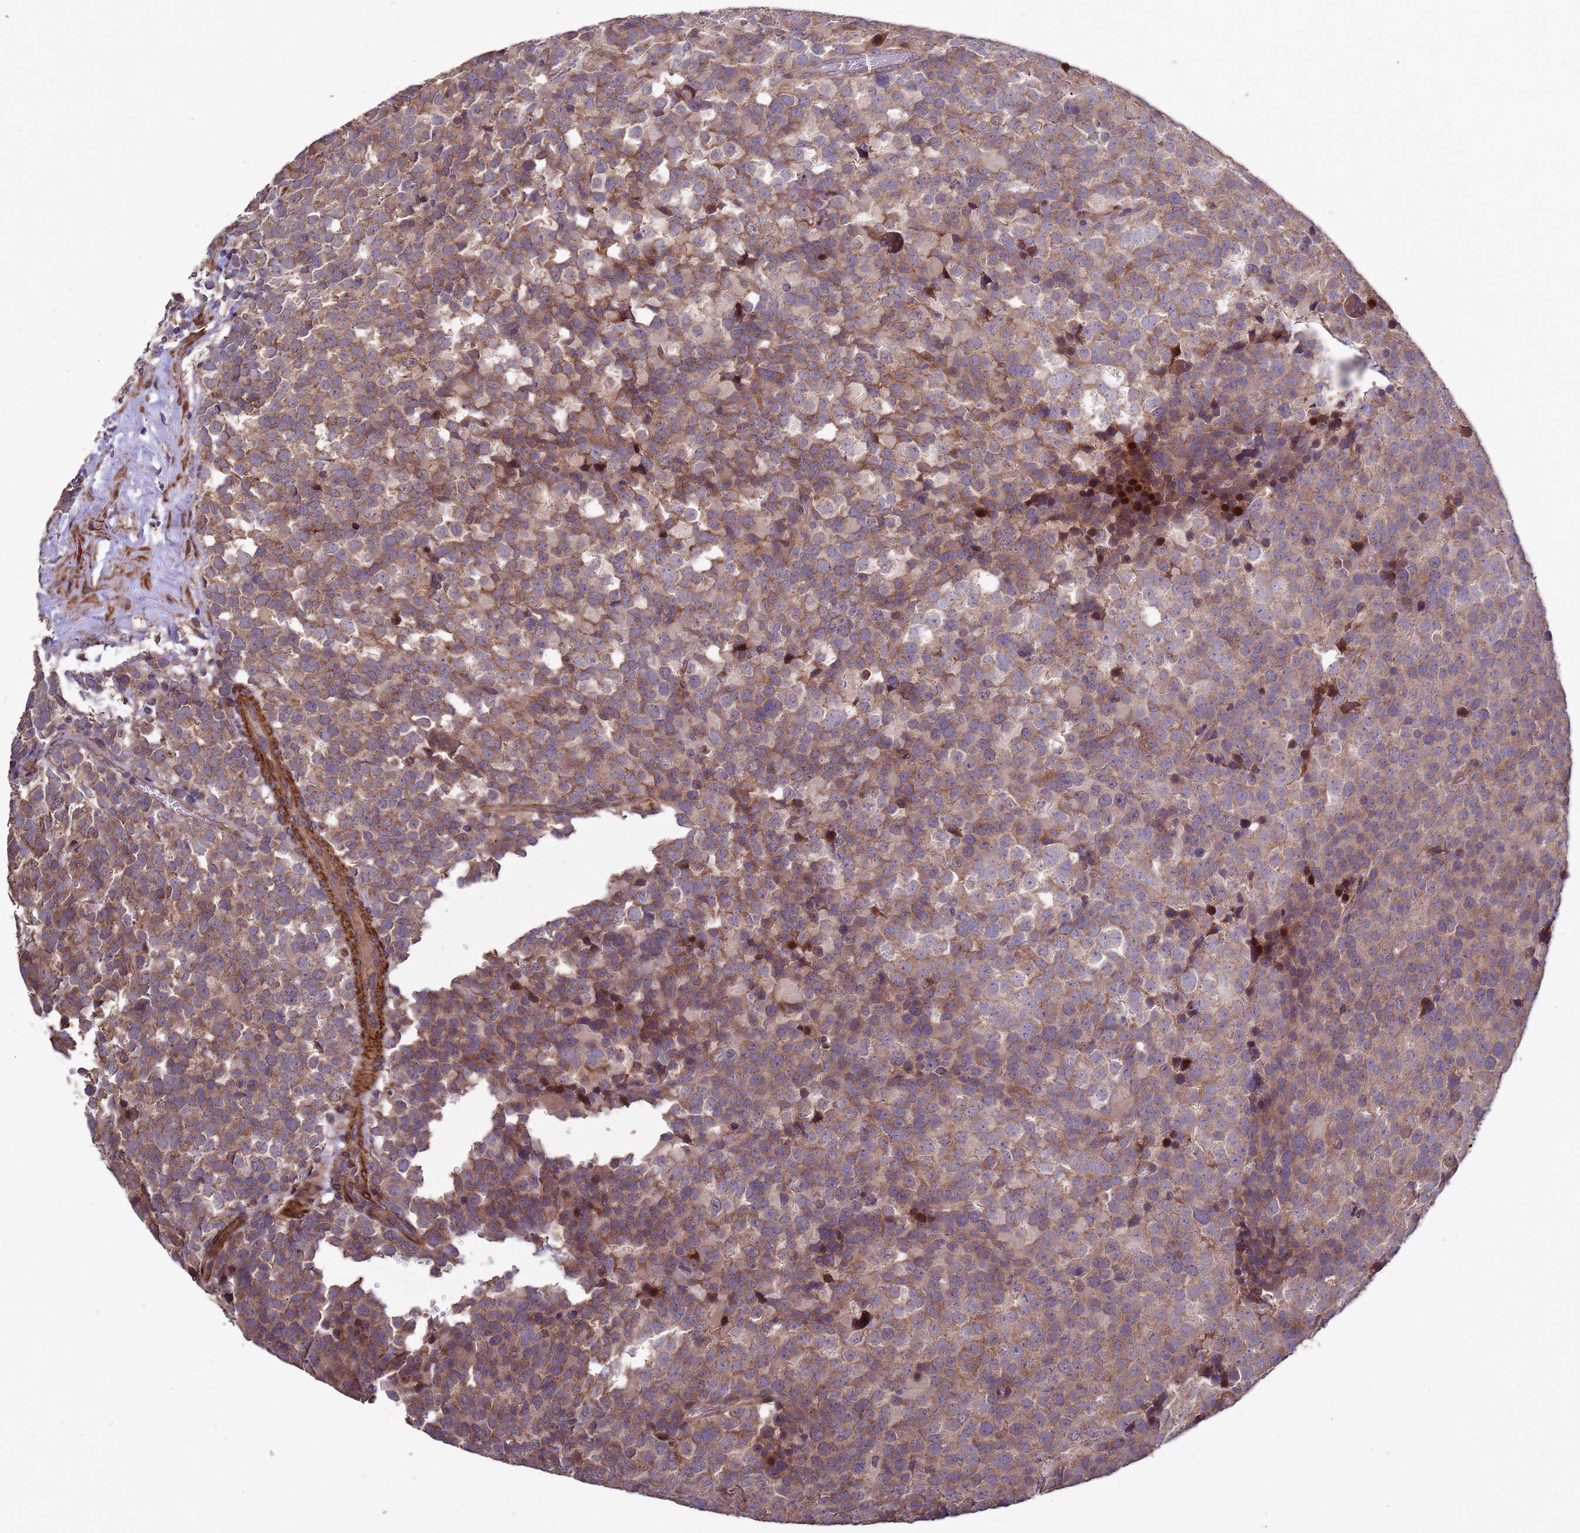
{"staining": {"intensity": "moderate", "quantity": ">75%", "location": "cytoplasmic/membranous"}, "tissue": "testis cancer", "cell_type": "Tumor cells", "image_type": "cancer", "snomed": [{"axis": "morphology", "description": "Seminoma, NOS"}, {"axis": "topography", "description": "Testis"}], "caption": "Human testis cancer (seminoma) stained with a brown dye shows moderate cytoplasmic/membranous positive staining in approximately >75% of tumor cells.", "gene": "RSPRY1", "patient": {"sex": "male", "age": 71}}